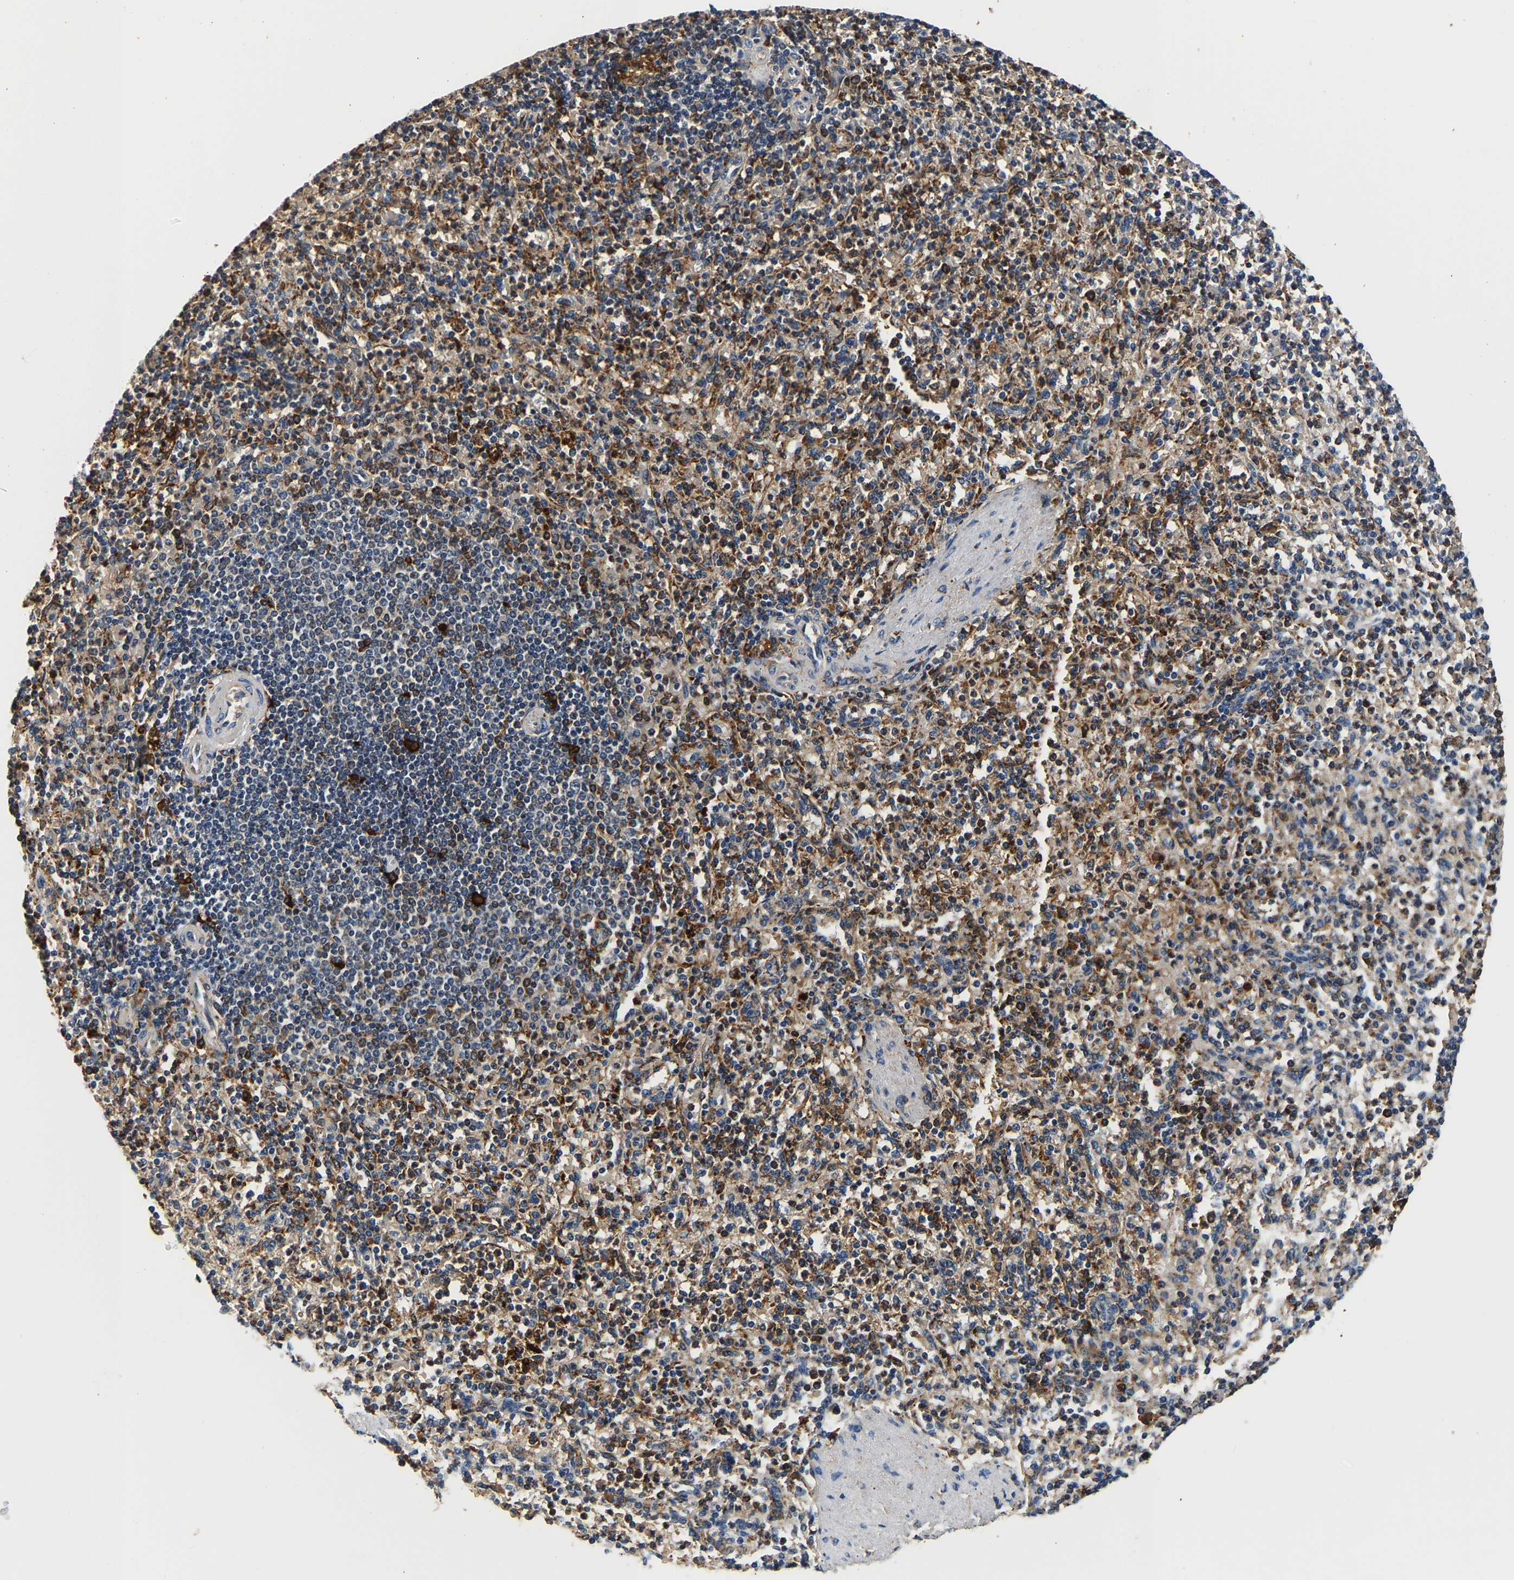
{"staining": {"intensity": "moderate", "quantity": "25%-75%", "location": "cytoplasmic/membranous"}, "tissue": "spleen", "cell_type": "Cells in red pulp", "image_type": "normal", "snomed": [{"axis": "morphology", "description": "Normal tissue, NOS"}, {"axis": "topography", "description": "Spleen"}], "caption": "Protein positivity by immunohistochemistry exhibits moderate cytoplasmic/membranous staining in about 25%-75% of cells in red pulp in unremarkable spleen. (Stains: DAB (3,3'-diaminobenzidine) in brown, nuclei in blue, Microscopy: brightfield microscopy at high magnification).", "gene": "SMU1", "patient": {"sex": "female", "age": 74}}